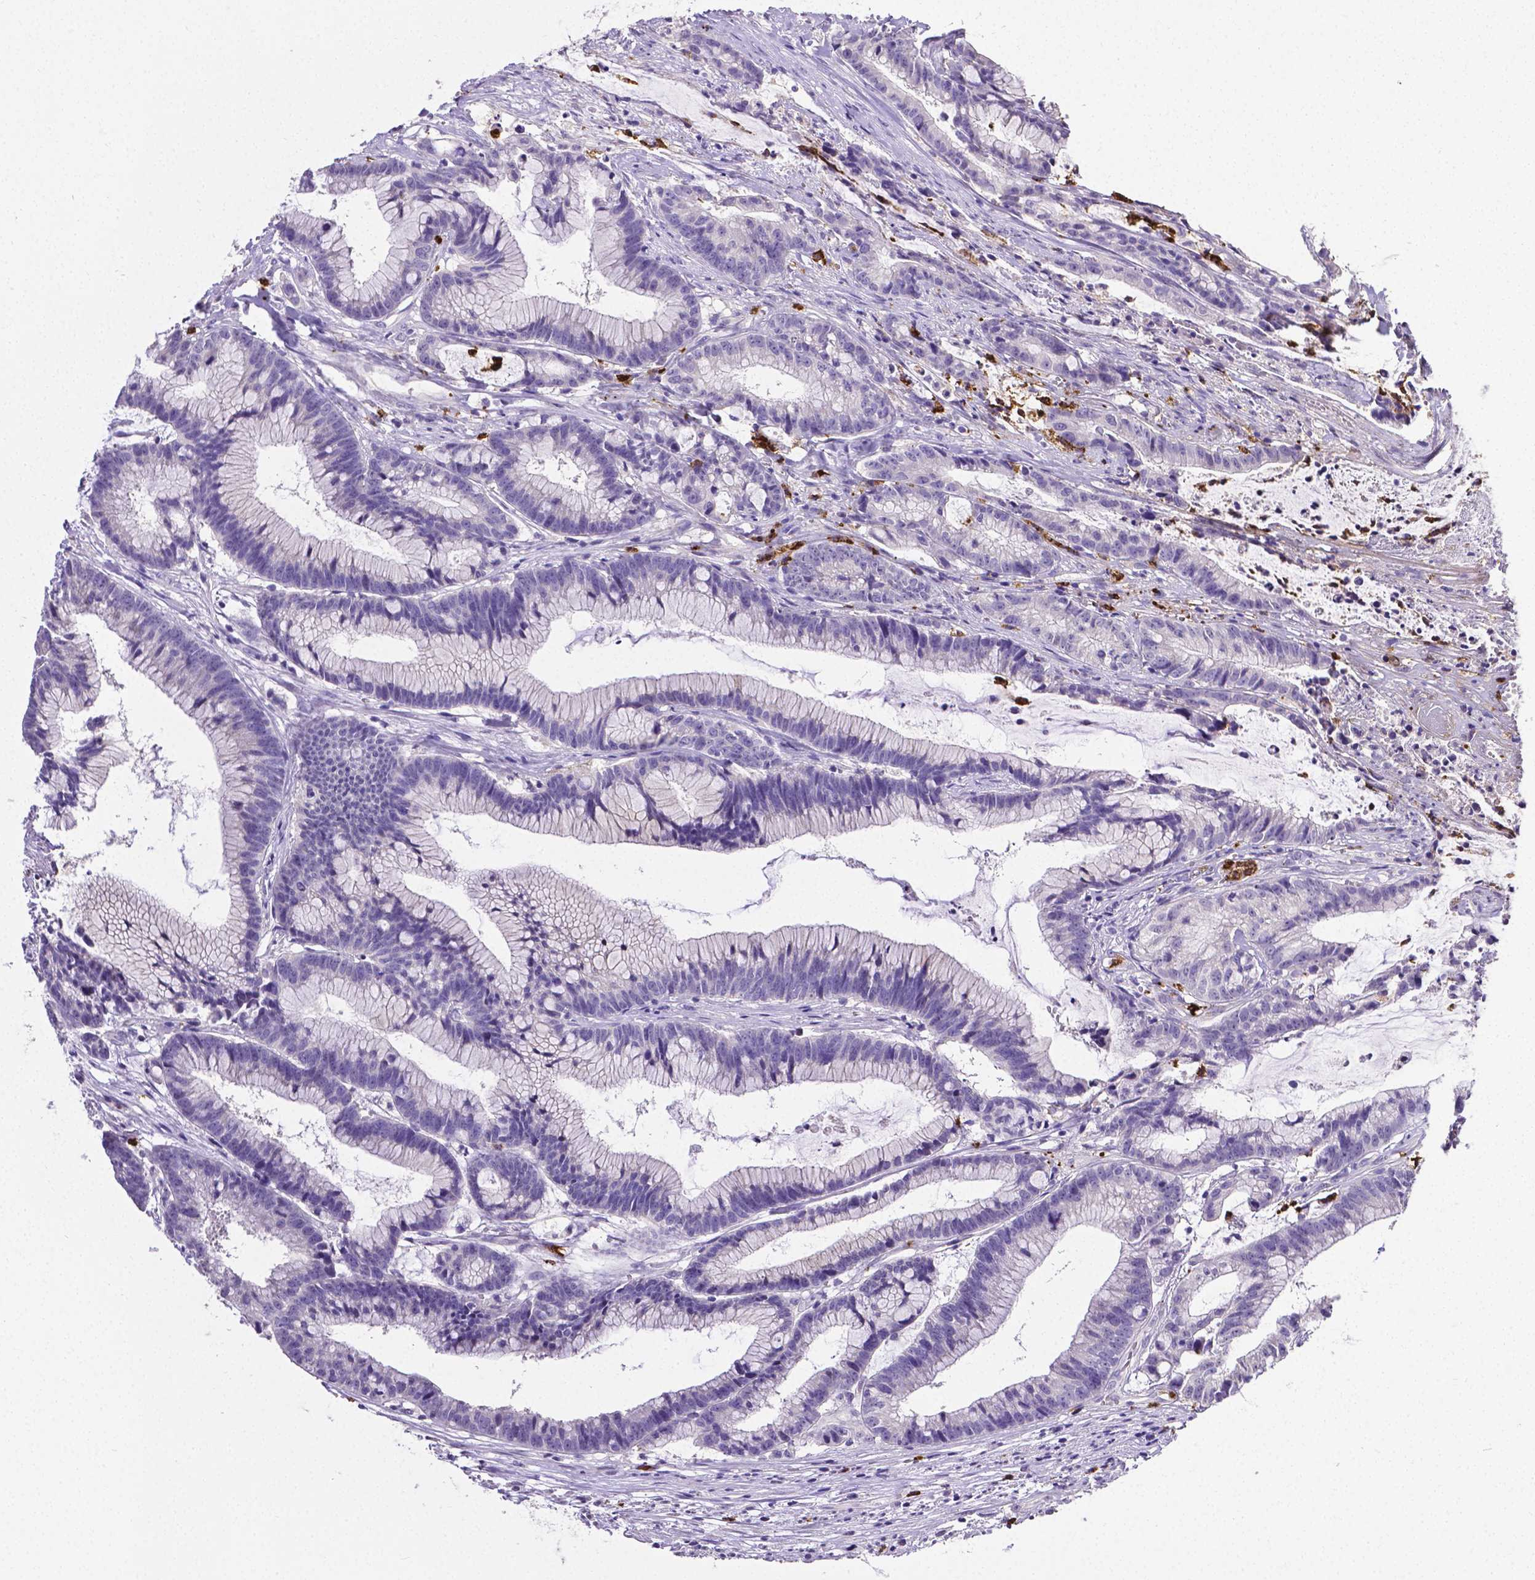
{"staining": {"intensity": "negative", "quantity": "none", "location": "none"}, "tissue": "colorectal cancer", "cell_type": "Tumor cells", "image_type": "cancer", "snomed": [{"axis": "morphology", "description": "Adenocarcinoma, NOS"}, {"axis": "topography", "description": "Colon"}], "caption": "The histopathology image displays no significant positivity in tumor cells of colorectal cancer (adenocarcinoma).", "gene": "MMP9", "patient": {"sex": "female", "age": 78}}